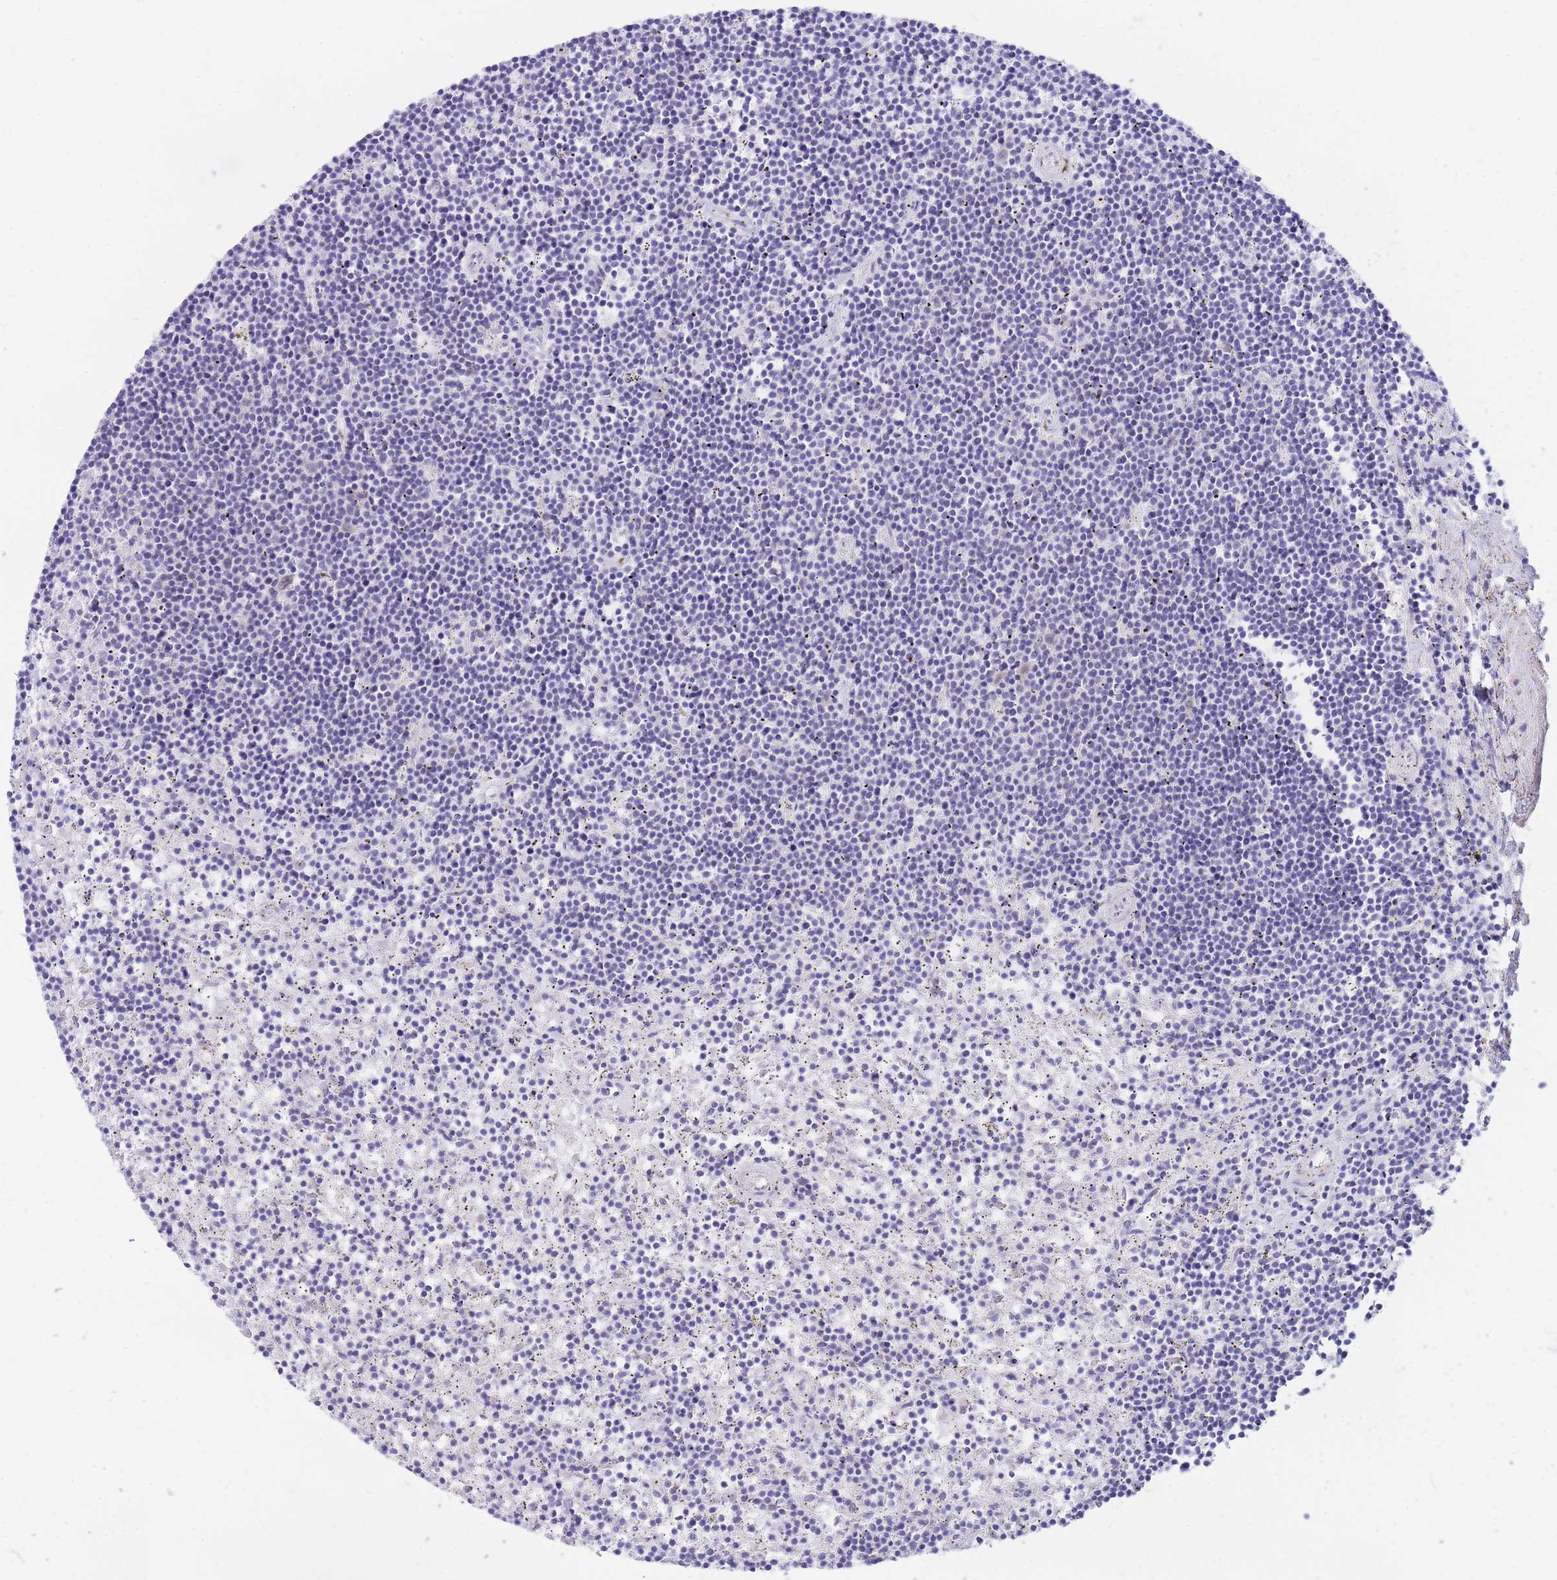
{"staining": {"intensity": "negative", "quantity": "none", "location": "none"}, "tissue": "lymphoma", "cell_type": "Tumor cells", "image_type": "cancer", "snomed": [{"axis": "morphology", "description": "Malignant lymphoma, non-Hodgkin's type, Low grade"}, {"axis": "topography", "description": "Spleen"}], "caption": "High magnification brightfield microscopy of low-grade malignant lymphoma, non-Hodgkin's type stained with DAB (brown) and counterstained with hematoxylin (blue): tumor cells show no significant staining.", "gene": "SUGT1", "patient": {"sex": "male", "age": 76}}